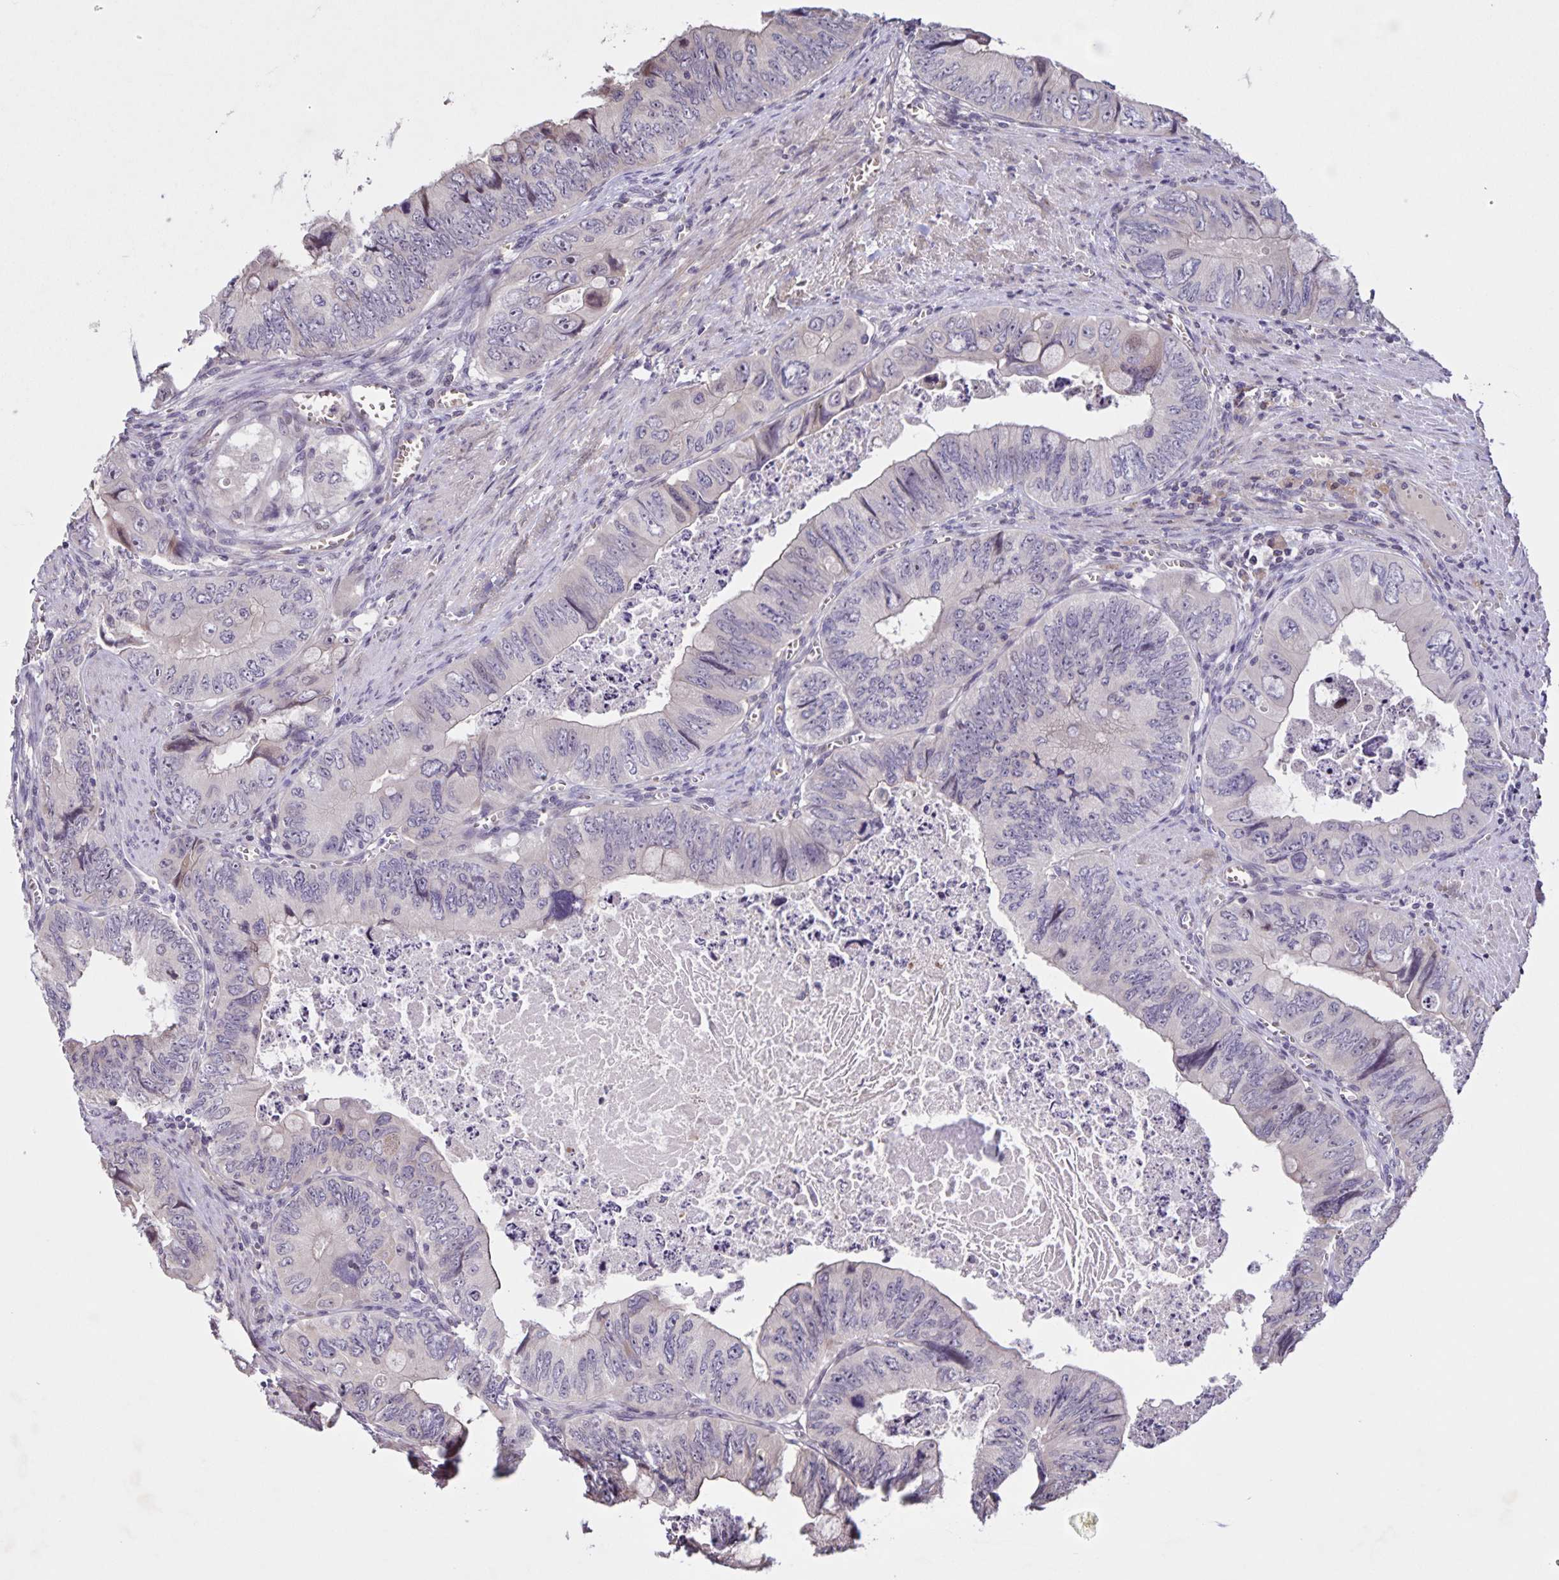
{"staining": {"intensity": "negative", "quantity": "none", "location": "none"}, "tissue": "colorectal cancer", "cell_type": "Tumor cells", "image_type": "cancer", "snomed": [{"axis": "morphology", "description": "Adenocarcinoma, NOS"}, {"axis": "topography", "description": "Colon"}], "caption": "A high-resolution image shows IHC staining of colorectal cancer (adenocarcinoma), which reveals no significant expression in tumor cells. Brightfield microscopy of immunohistochemistry (IHC) stained with DAB (brown) and hematoxylin (blue), captured at high magnification.", "gene": "GDF2", "patient": {"sex": "female", "age": 84}}